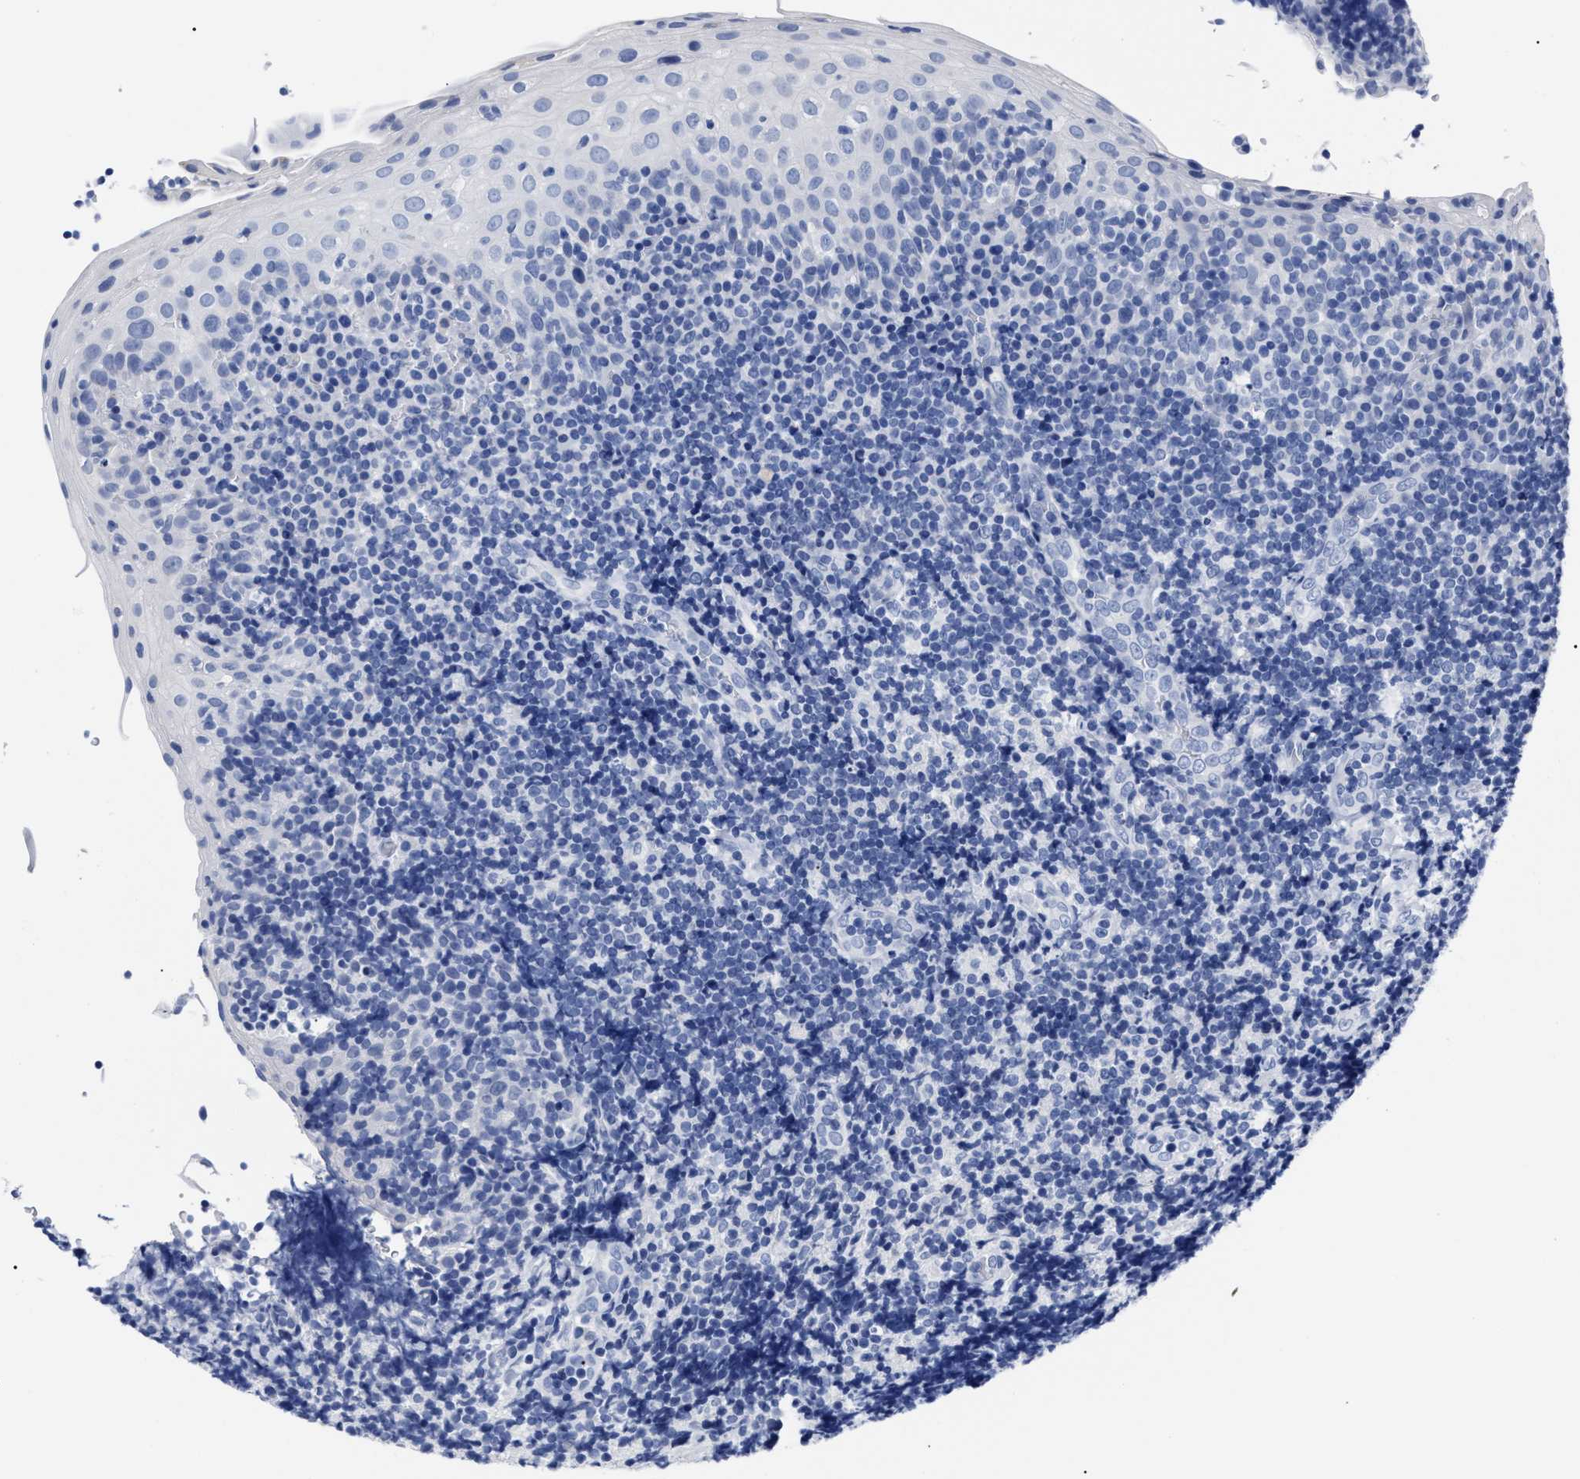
{"staining": {"intensity": "negative", "quantity": "none", "location": "none"}, "tissue": "tonsil", "cell_type": "Germinal center cells", "image_type": "normal", "snomed": [{"axis": "morphology", "description": "Normal tissue, NOS"}, {"axis": "topography", "description": "Tonsil"}], "caption": "Germinal center cells show no significant staining in normal tonsil. Nuclei are stained in blue.", "gene": "ALPG", "patient": {"sex": "male", "age": 37}}